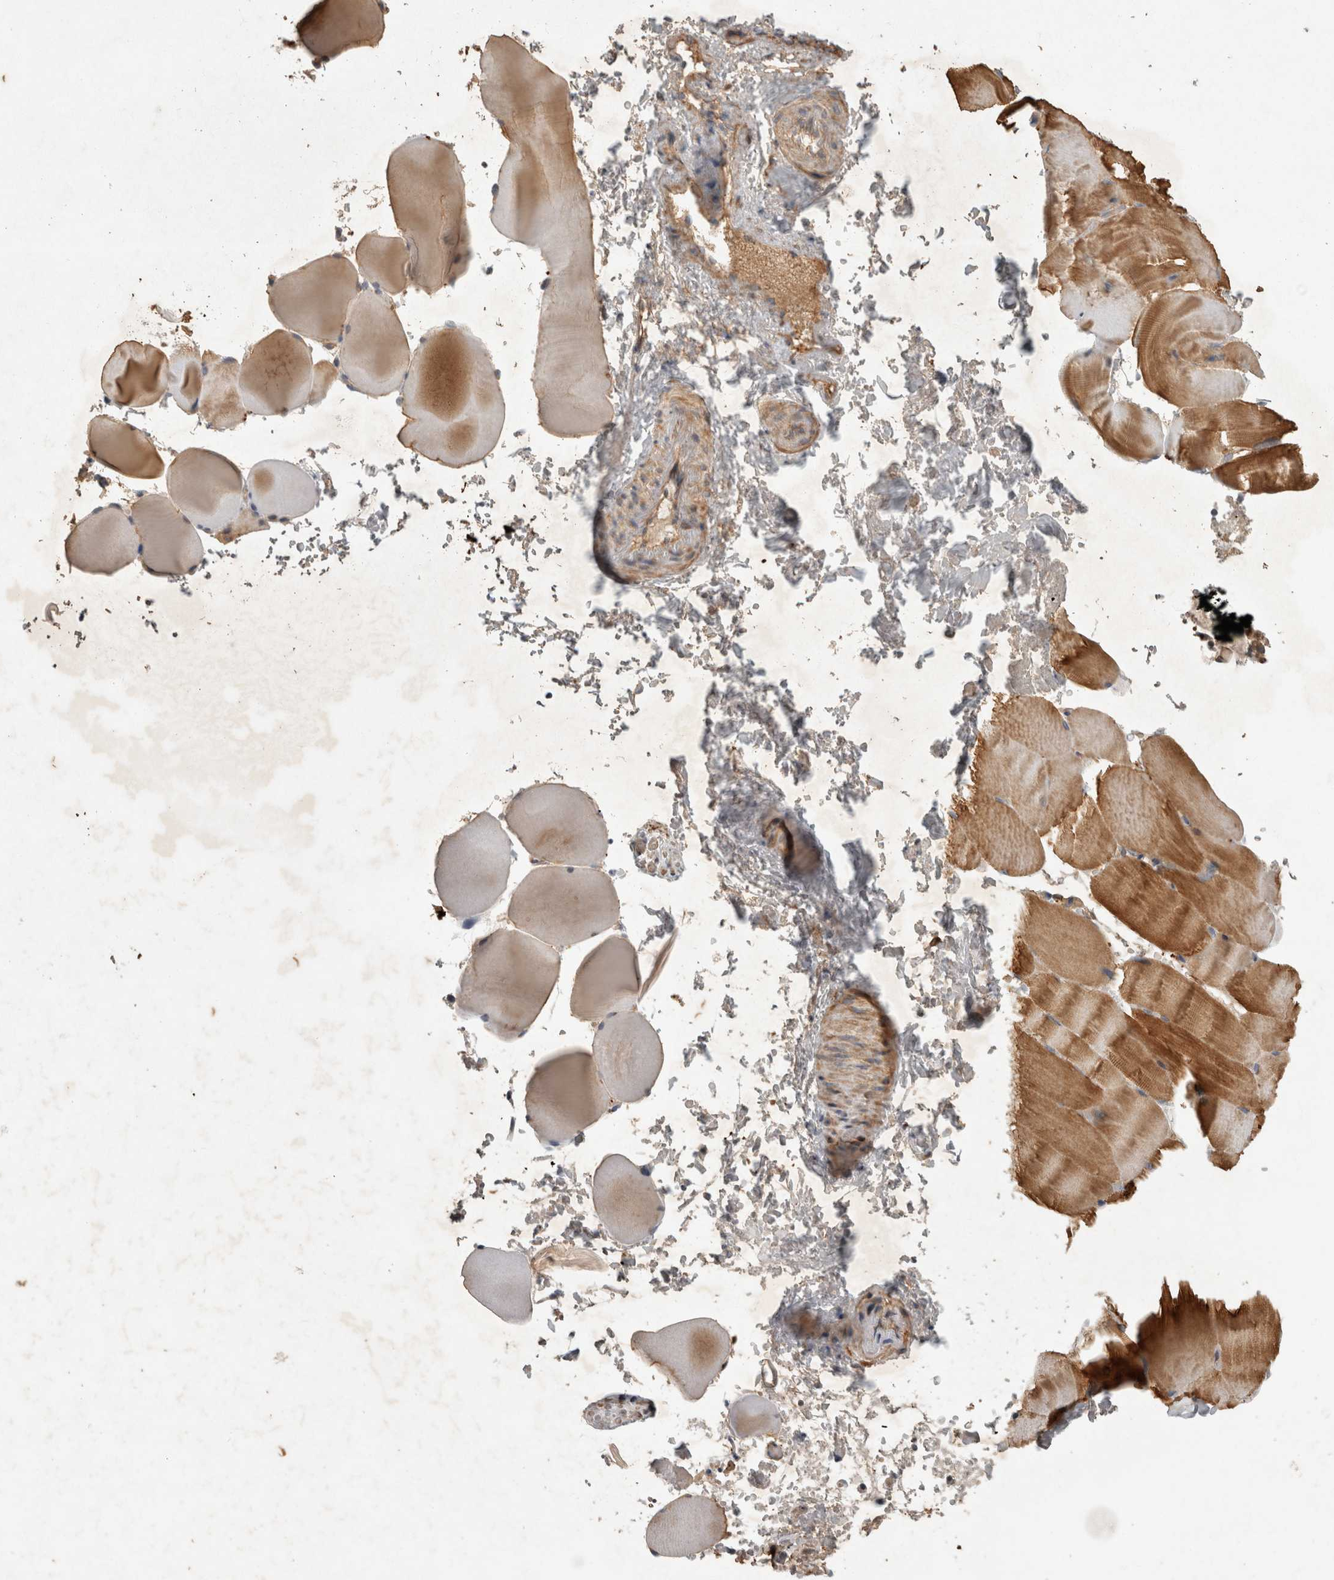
{"staining": {"intensity": "moderate", "quantity": ">75%", "location": "cytoplasmic/membranous"}, "tissue": "skeletal muscle", "cell_type": "Myocytes", "image_type": "normal", "snomed": [{"axis": "morphology", "description": "Normal tissue, NOS"}, {"axis": "topography", "description": "Skeletal muscle"}, {"axis": "topography", "description": "Parathyroid gland"}], "caption": "The histopathology image reveals a brown stain indicating the presence of a protein in the cytoplasmic/membranous of myocytes in skeletal muscle. (Brightfield microscopy of DAB IHC at high magnification).", "gene": "SERAC1", "patient": {"sex": "female", "age": 37}}